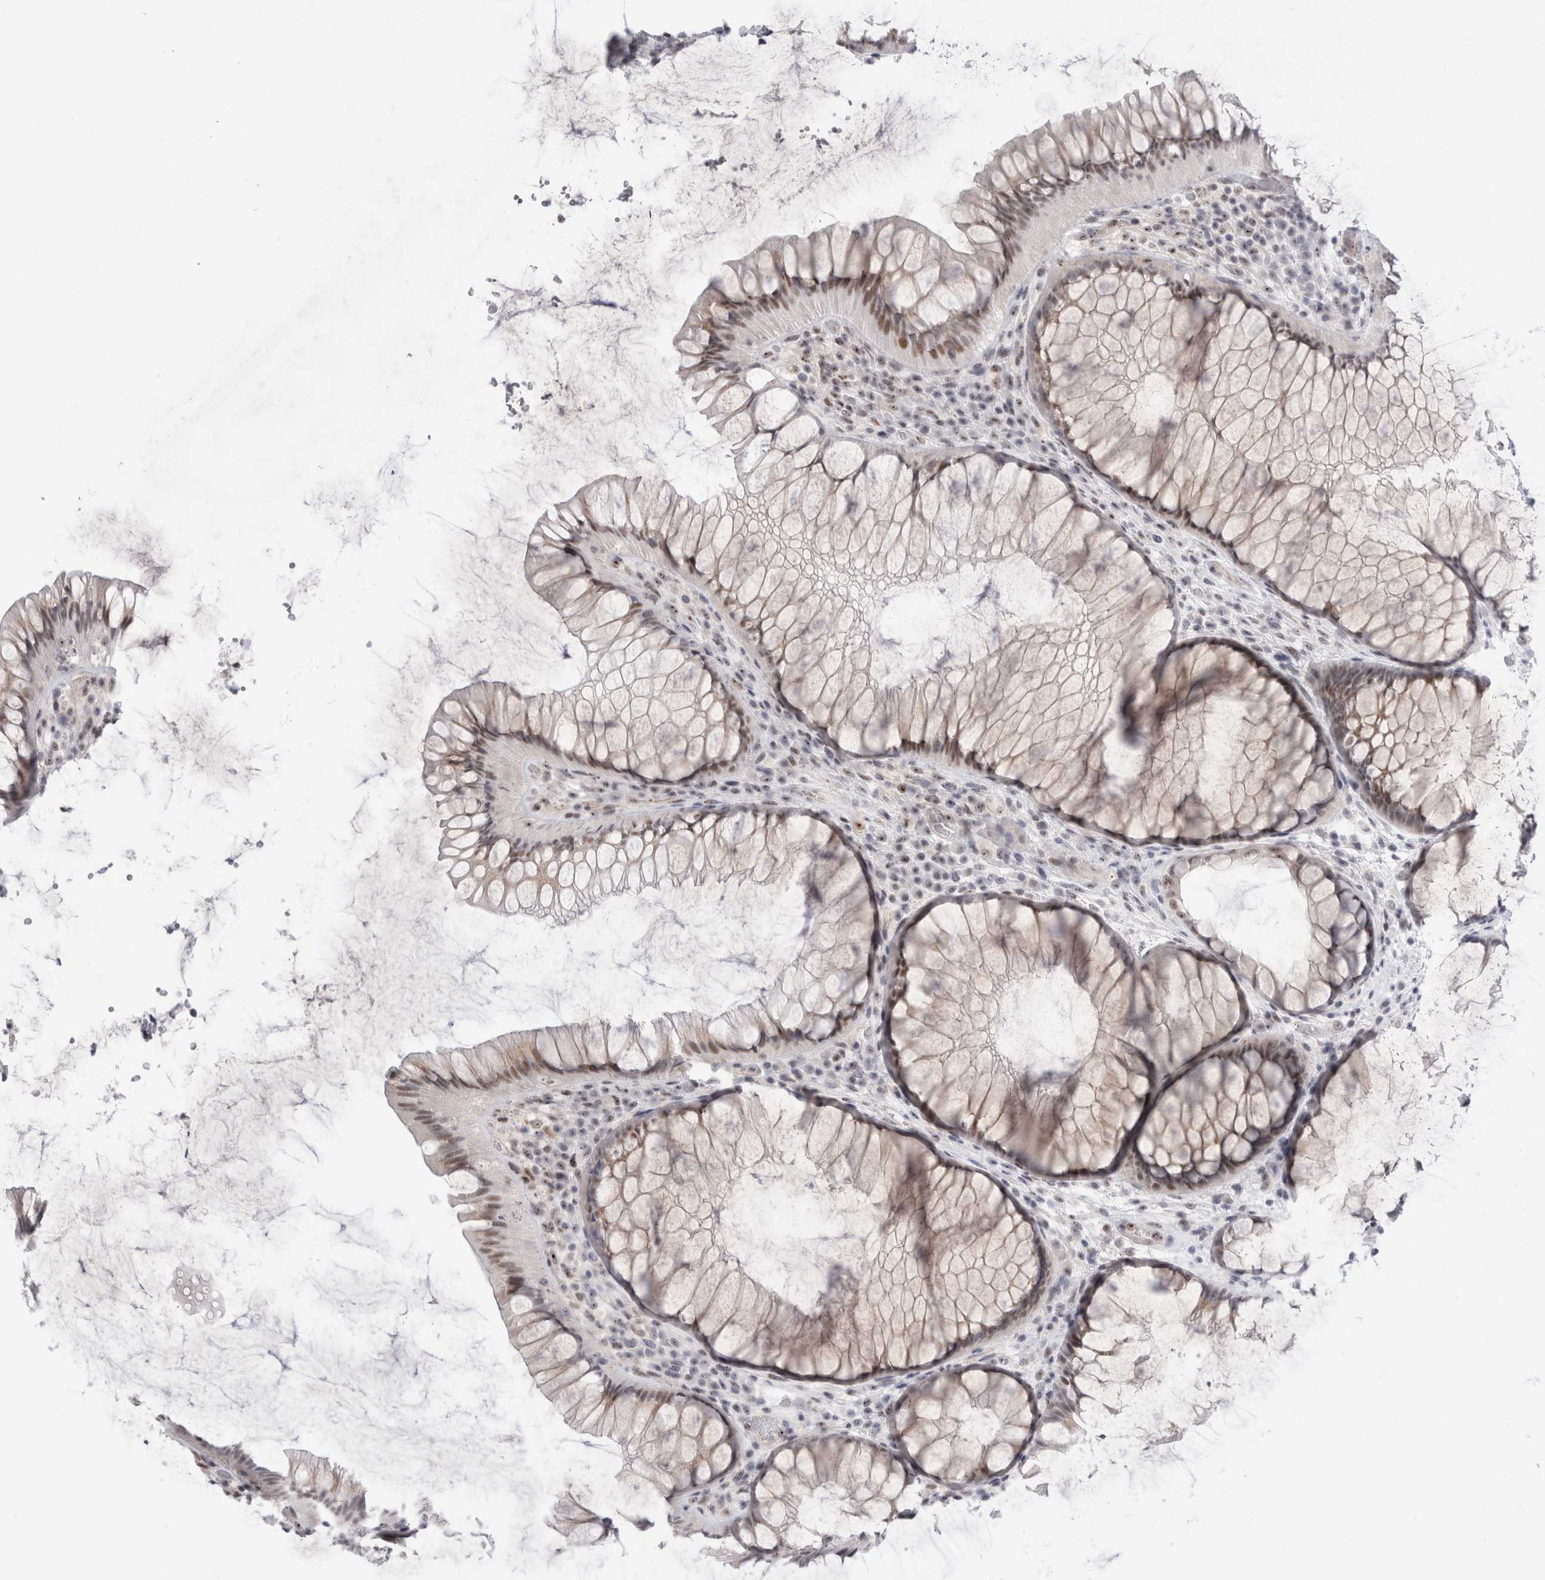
{"staining": {"intensity": "moderate", "quantity": ">75%", "location": "nuclear"}, "tissue": "rectum", "cell_type": "Glandular cells", "image_type": "normal", "snomed": [{"axis": "morphology", "description": "Normal tissue, NOS"}, {"axis": "topography", "description": "Rectum"}], "caption": "Immunohistochemical staining of unremarkable rectum reveals >75% levels of moderate nuclear protein positivity in about >75% of glandular cells. The protein is stained brown, and the nuclei are stained in blue (DAB (3,3'-diaminobenzidine) IHC with brightfield microscopy, high magnification).", "gene": "CERS5", "patient": {"sex": "male", "age": 51}}